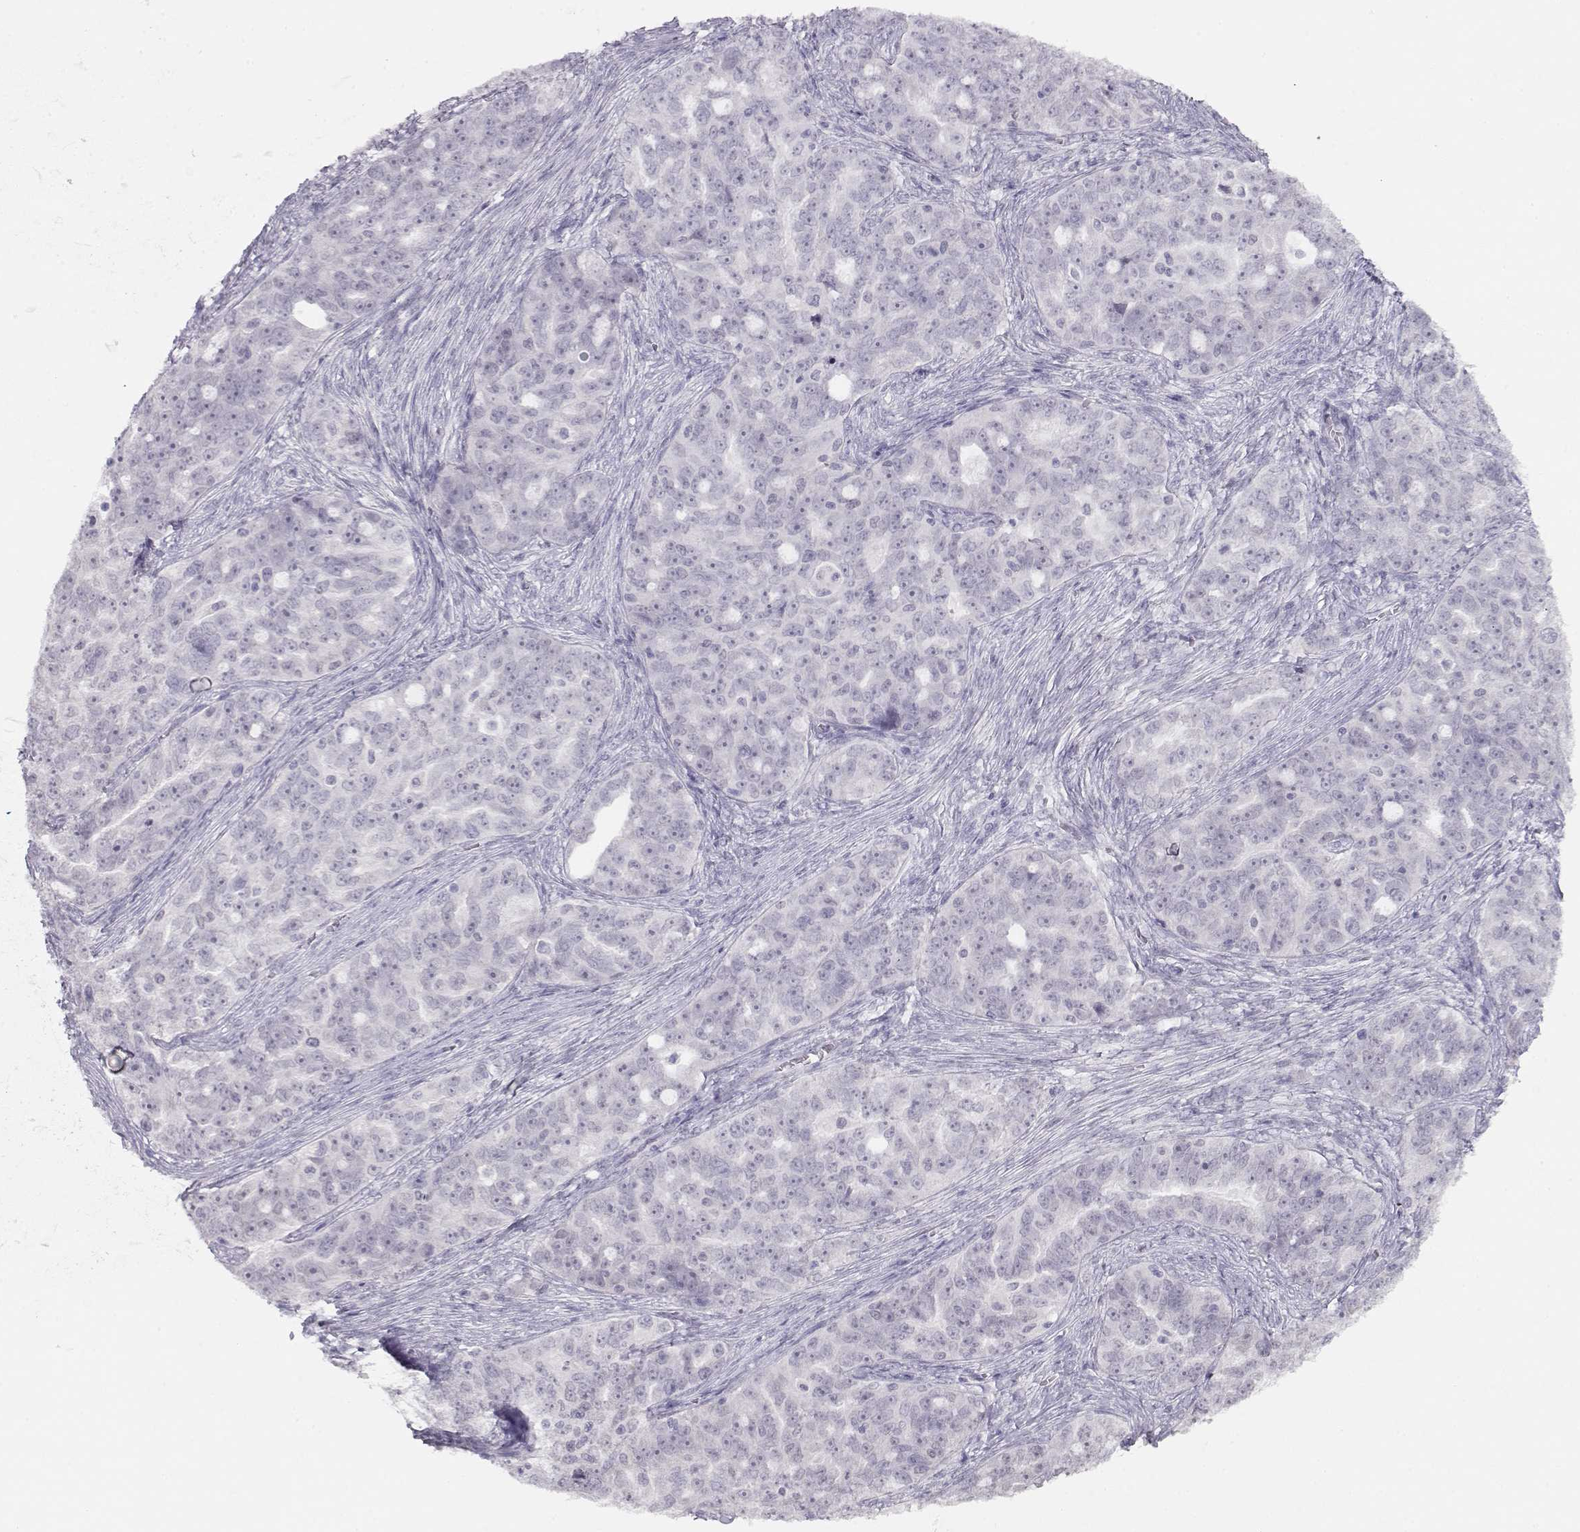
{"staining": {"intensity": "negative", "quantity": "none", "location": "none"}, "tissue": "ovarian cancer", "cell_type": "Tumor cells", "image_type": "cancer", "snomed": [{"axis": "morphology", "description": "Cystadenocarcinoma, serous, NOS"}, {"axis": "topography", "description": "Ovary"}], "caption": "Tumor cells show no significant protein expression in ovarian serous cystadenocarcinoma.", "gene": "IMPG1", "patient": {"sex": "female", "age": 51}}